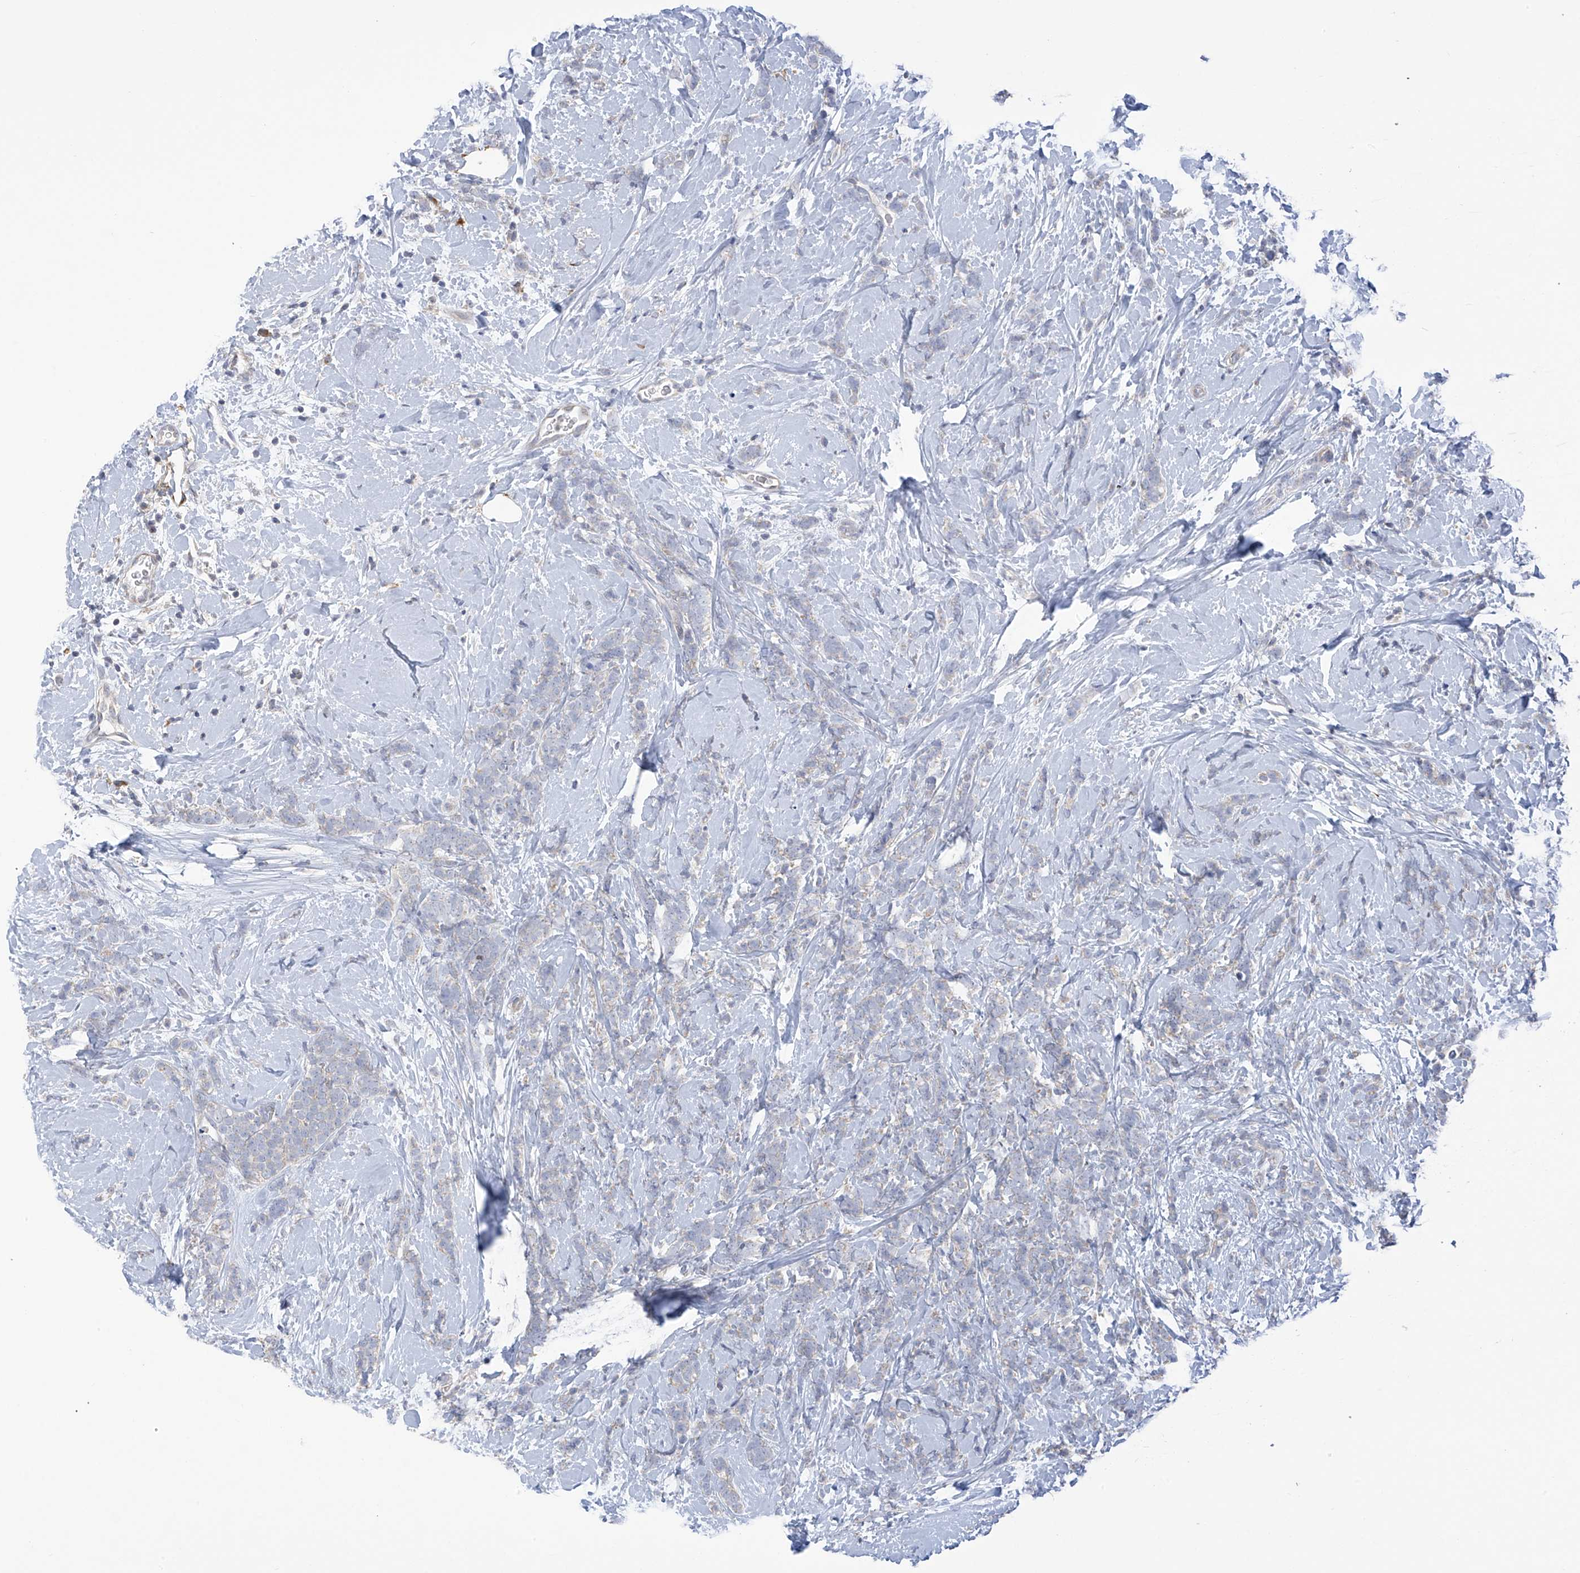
{"staining": {"intensity": "negative", "quantity": "none", "location": "none"}, "tissue": "breast cancer", "cell_type": "Tumor cells", "image_type": "cancer", "snomed": [{"axis": "morphology", "description": "Lobular carcinoma"}, {"axis": "topography", "description": "Breast"}], "caption": "Tumor cells are negative for protein expression in human breast cancer (lobular carcinoma).", "gene": "SLCO4A1", "patient": {"sex": "female", "age": 58}}